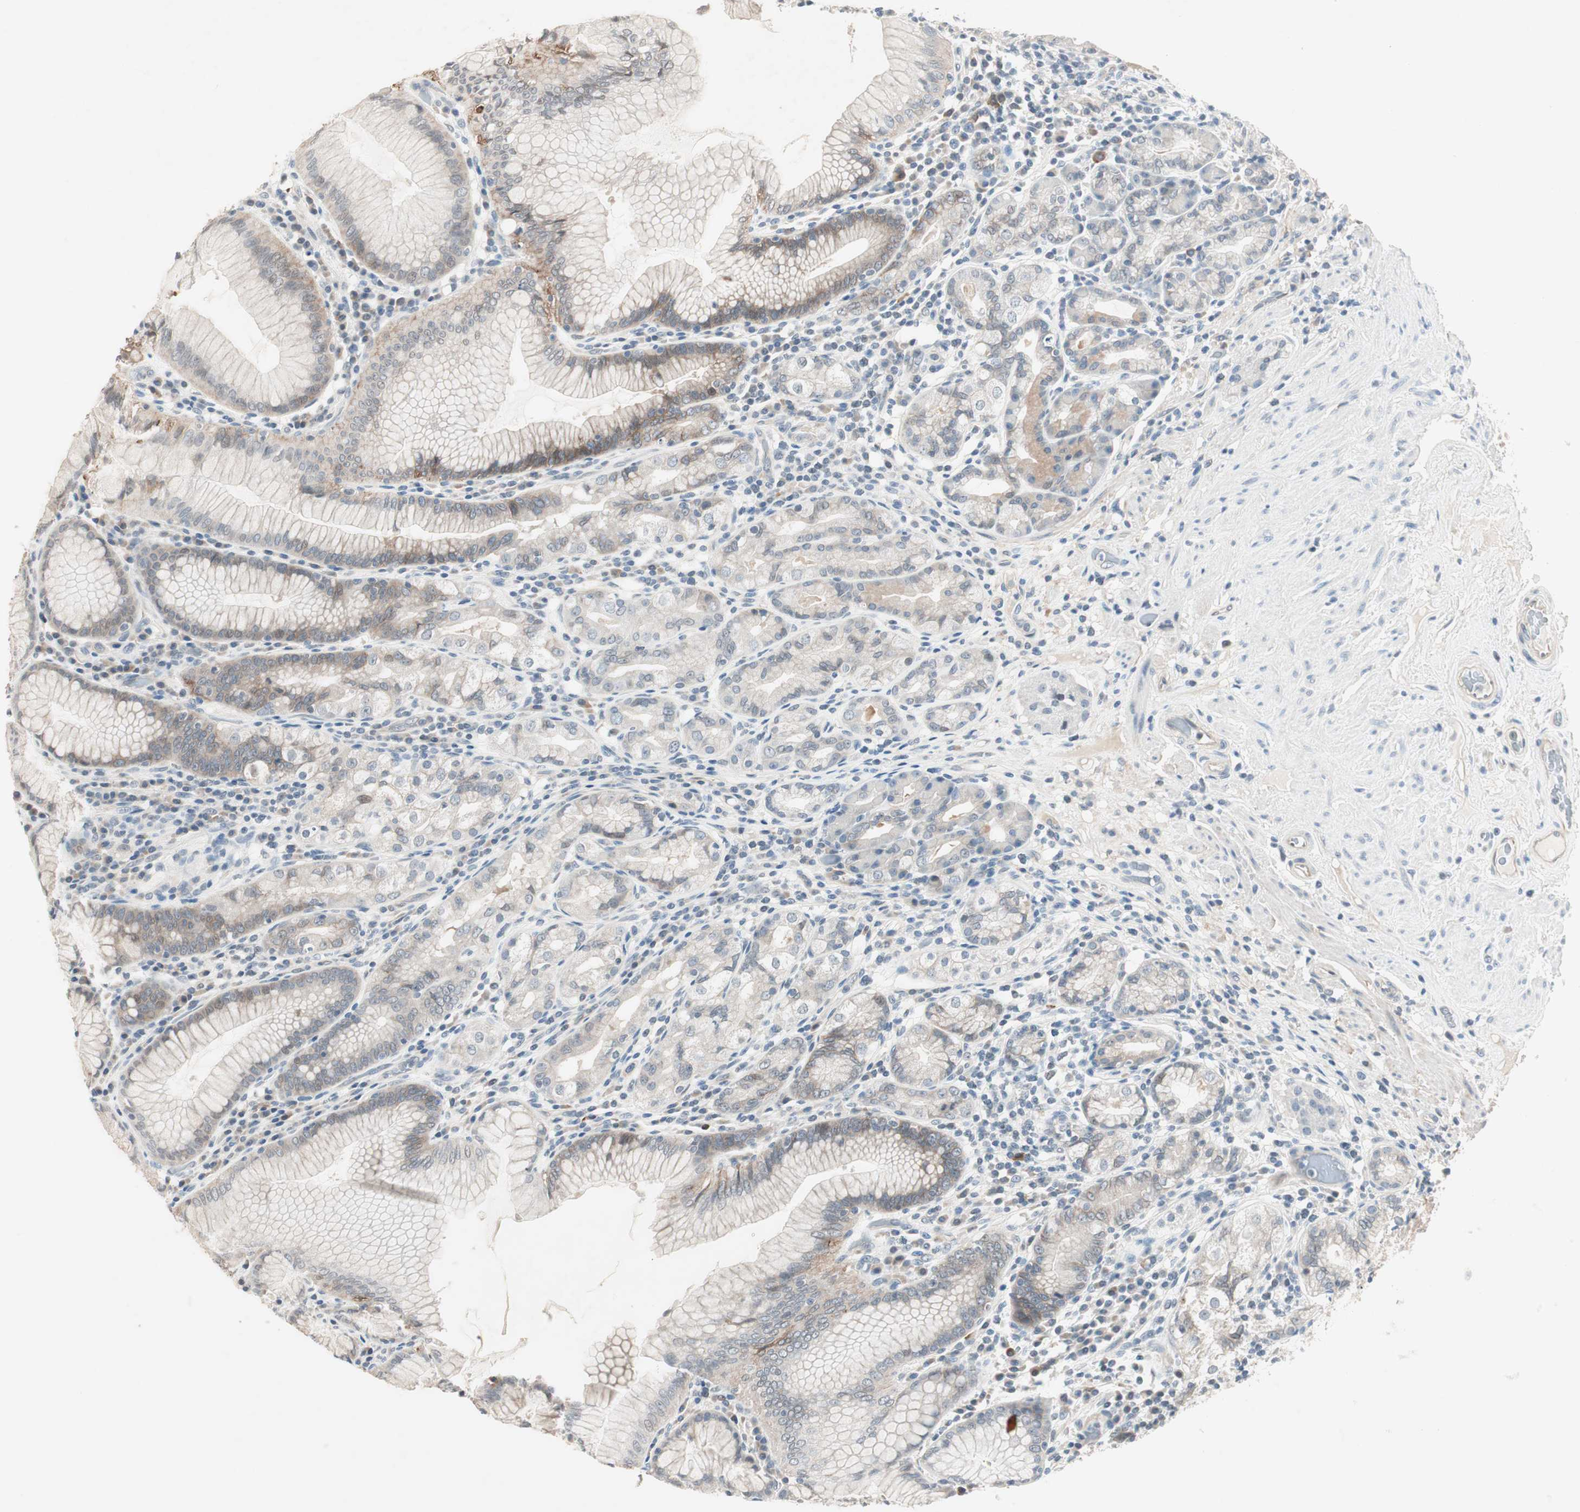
{"staining": {"intensity": "weak", "quantity": "25%-75%", "location": "cytoplasmic/membranous"}, "tissue": "stomach", "cell_type": "Glandular cells", "image_type": "normal", "snomed": [{"axis": "morphology", "description": "Normal tissue, NOS"}, {"axis": "topography", "description": "Stomach, lower"}], "caption": "Glandular cells display weak cytoplasmic/membranous positivity in approximately 25%-75% of cells in normal stomach.", "gene": "ITGB4", "patient": {"sex": "female", "age": 76}}